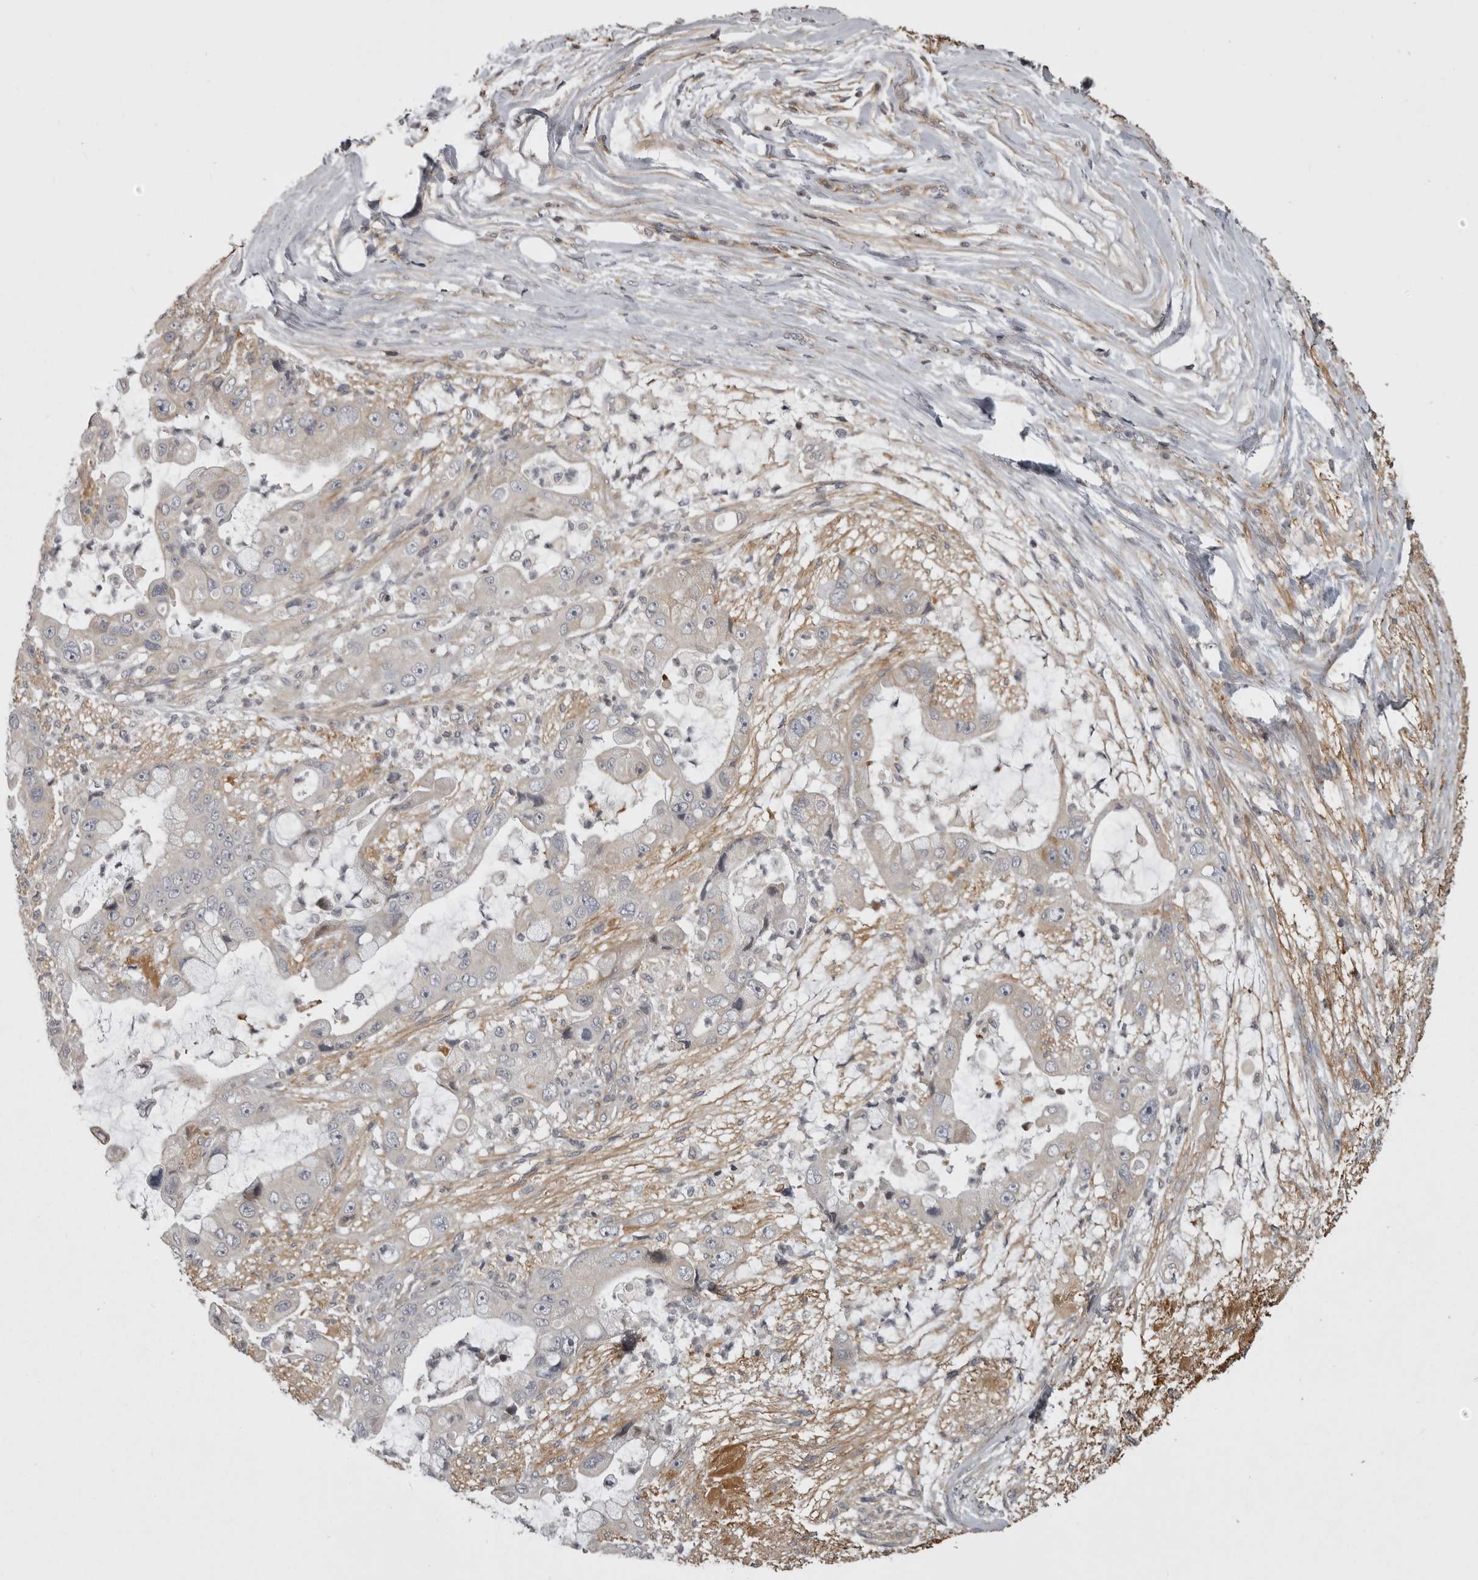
{"staining": {"intensity": "negative", "quantity": "none", "location": "none"}, "tissue": "liver cancer", "cell_type": "Tumor cells", "image_type": "cancer", "snomed": [{"axis": "morphology", "description": "Cholangiocarcinoma"}, {"axis": "topography", "description": "Liver"}], "caption": "Immunohistochemistry micrograph of neoplastic tissue: liver cancer stained with DAB (3,3'-diaminobenzidine) shows no significant protein positivity in tumor cells. The staining is performed using DAB (3,3'-diaminobenzidine) brown chromogen with nuclei counter-stained in using hematoxylin.", "gene": "ZNRF1", "patient": {"sex": "female", "age": 54}}